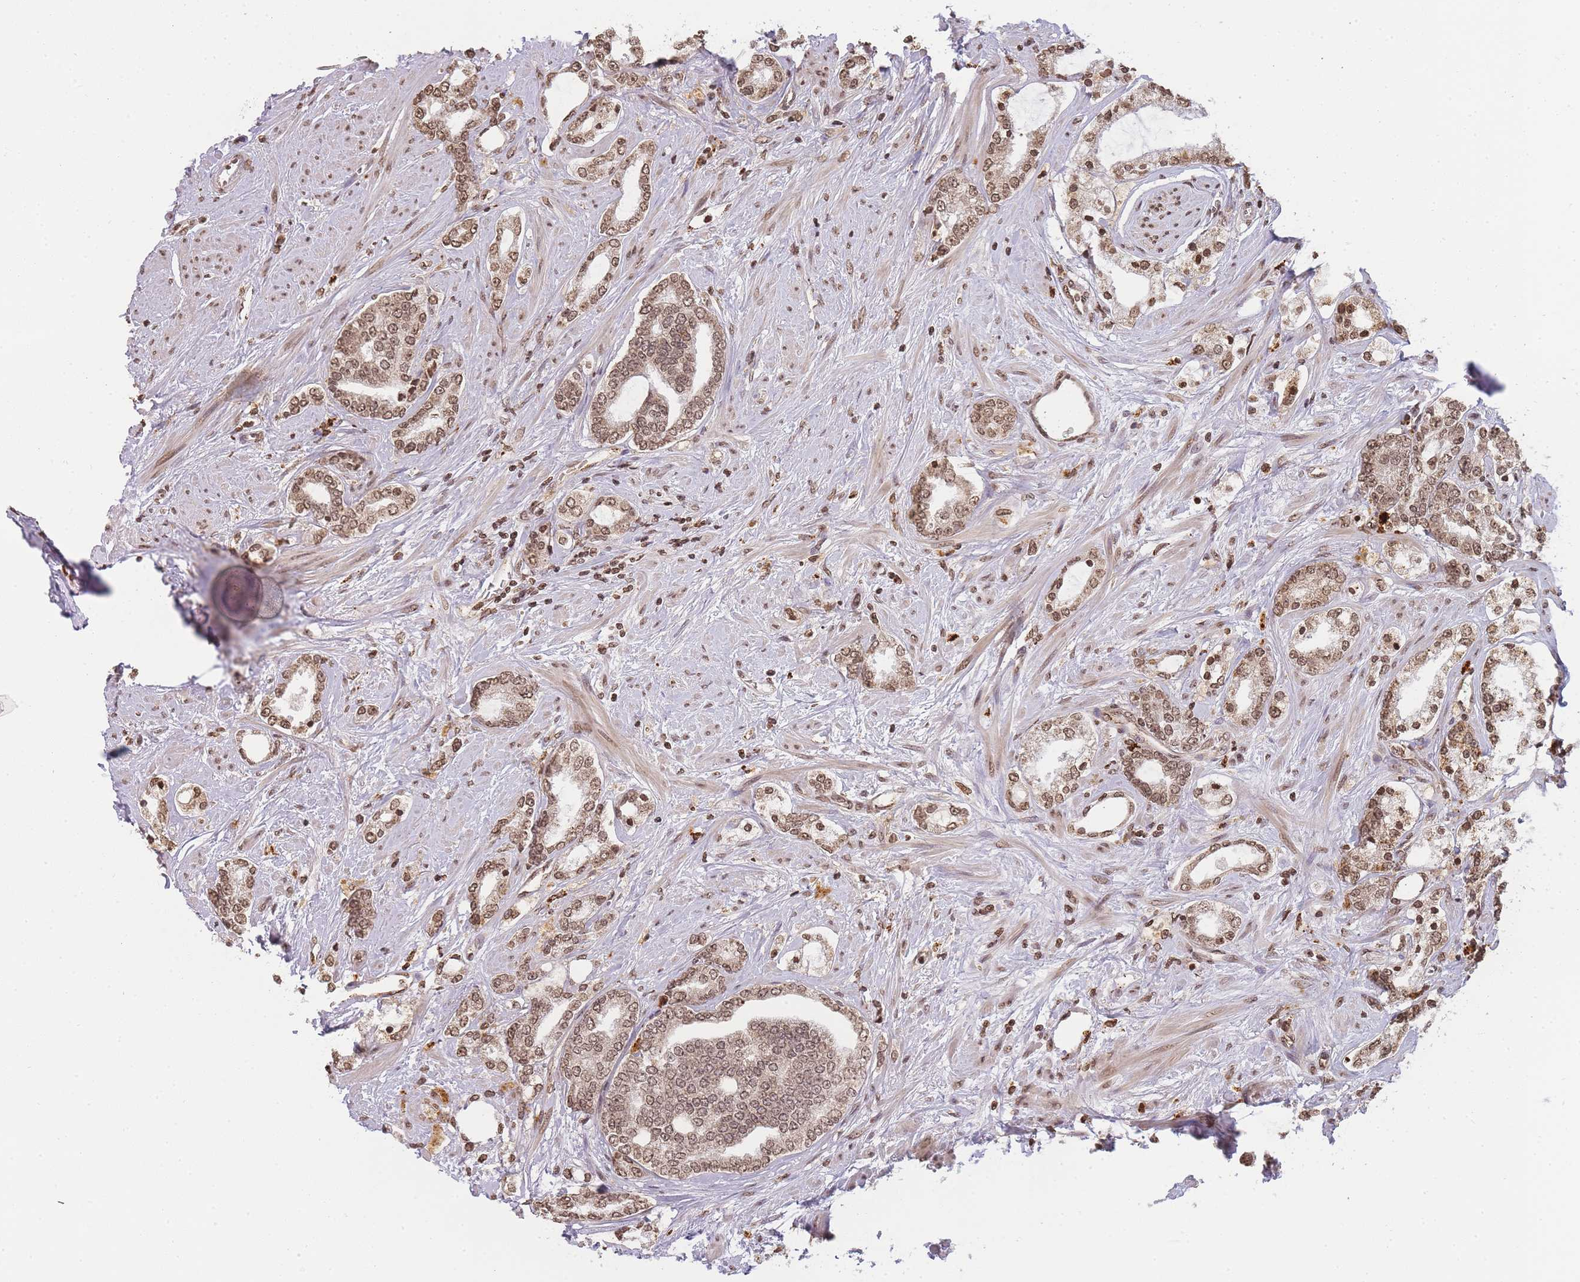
{"staining": {"intensity": "moderate", "quantity": ">75%", "location": "nuclear"}, "tissue": "prostate cancer", "cell_type": "Tumor cells", "image_type": "cancer", "snomed": [{"axis": "morphology", "description": "Adenocarcinoma, High grade"}, {"axis": "topography", "description": "Prostate"}], "caption": "Tumor cells show medium levels of moderate nuclear expression in approximately >75% of cells in prostate adenocarcinoma (high-grade).", "gene": "WWTR1", "patient": {"sex": "male", "age": 64}}